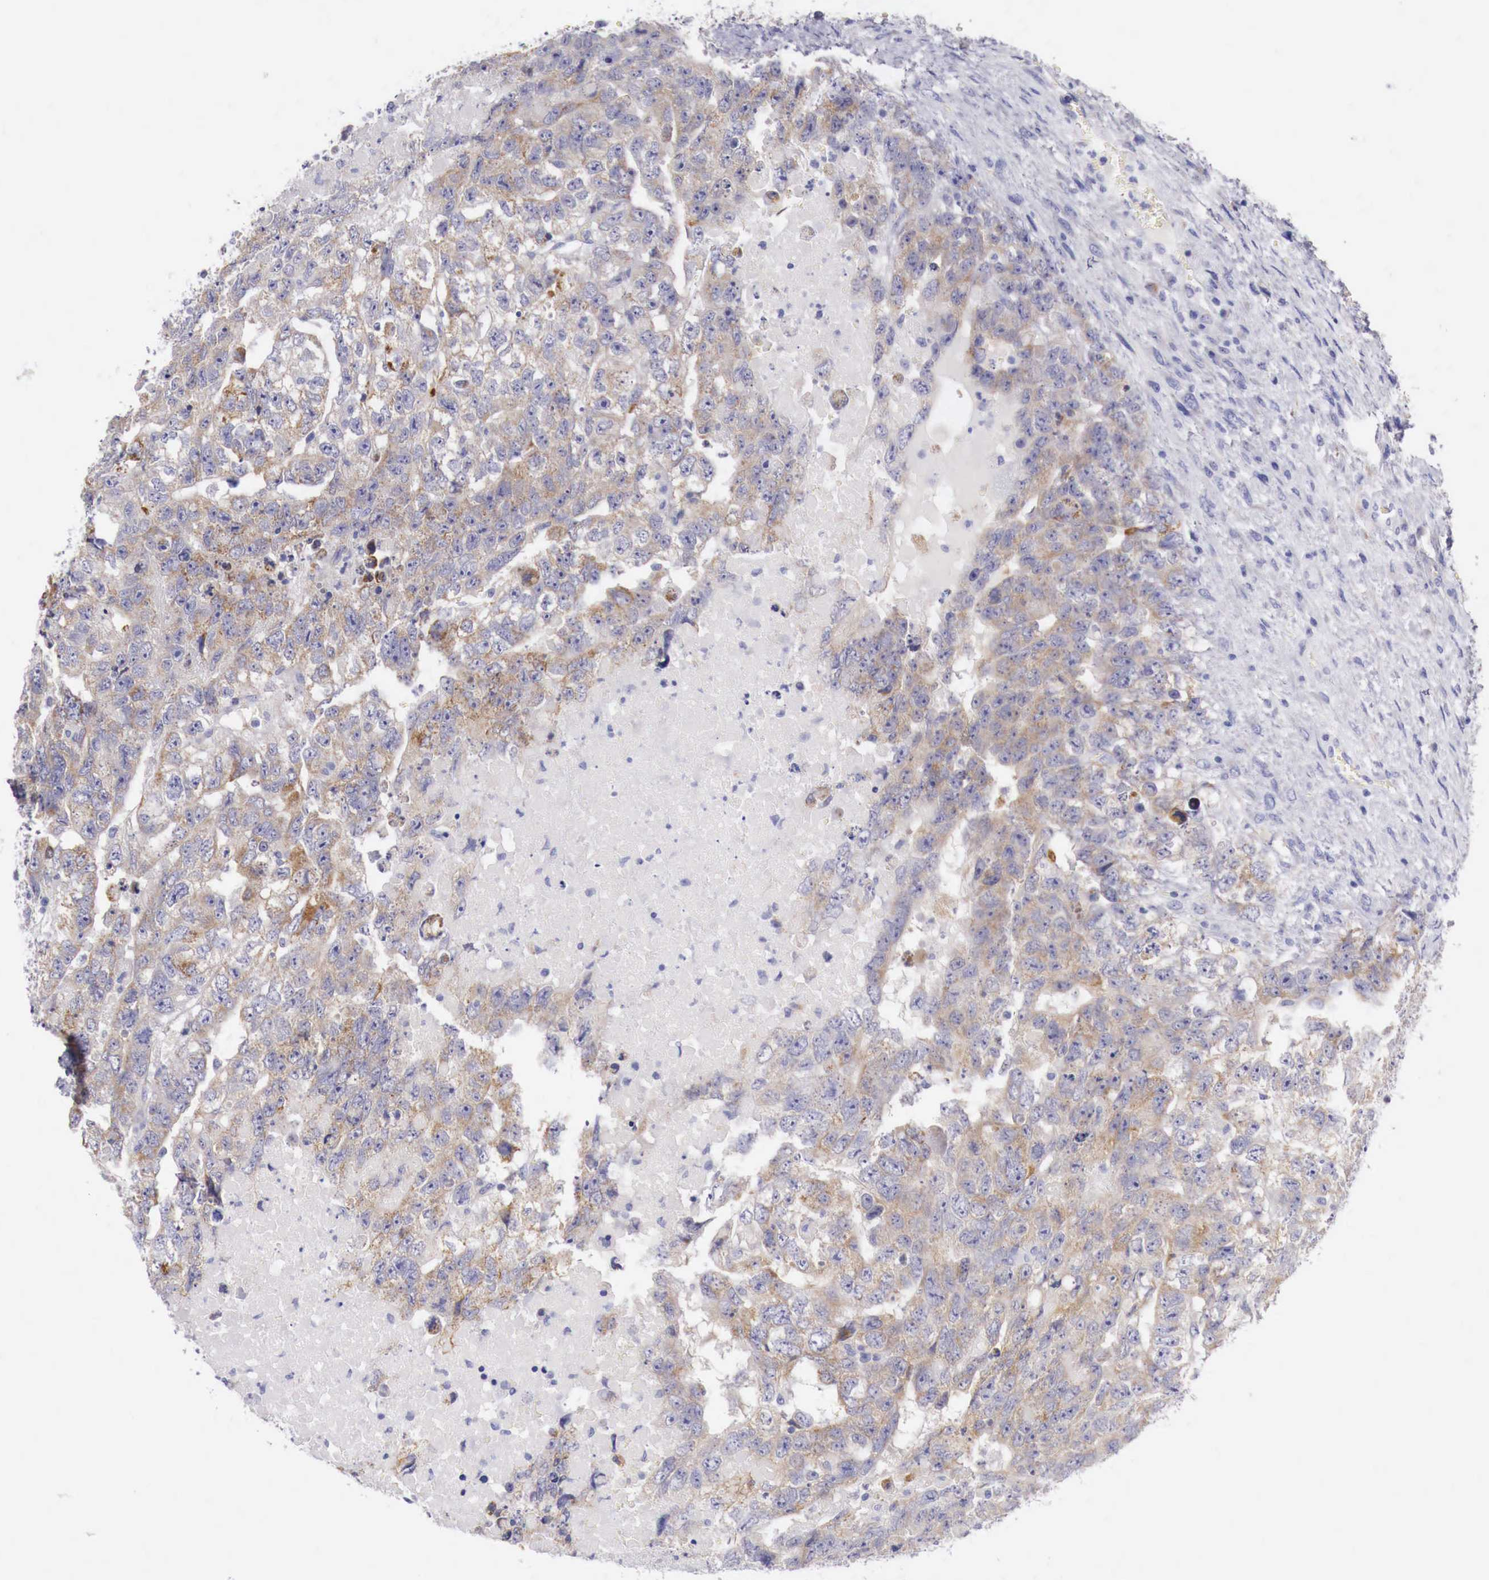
{"staining": {"intensity": "weak", "quantity": ">75%", "location": "cytoplasmic/membranous"}, "tissue": "testis cancer", "cell_type": "Tumor cells", "image_type": "cancer", "snomed": [{"axis": "morphology", "description": "Carcinoma, Embryonal, NOS"}, {"axis": "topography", "description": "Testis"}], "caption": "Protein analysis of testis embryonal carcinoma tissue shows weak cytoplasmic/membranous expression in about >75% of tumor cells.", "gene": "NREP", "patient": {"sex": "male", "age": 36}}